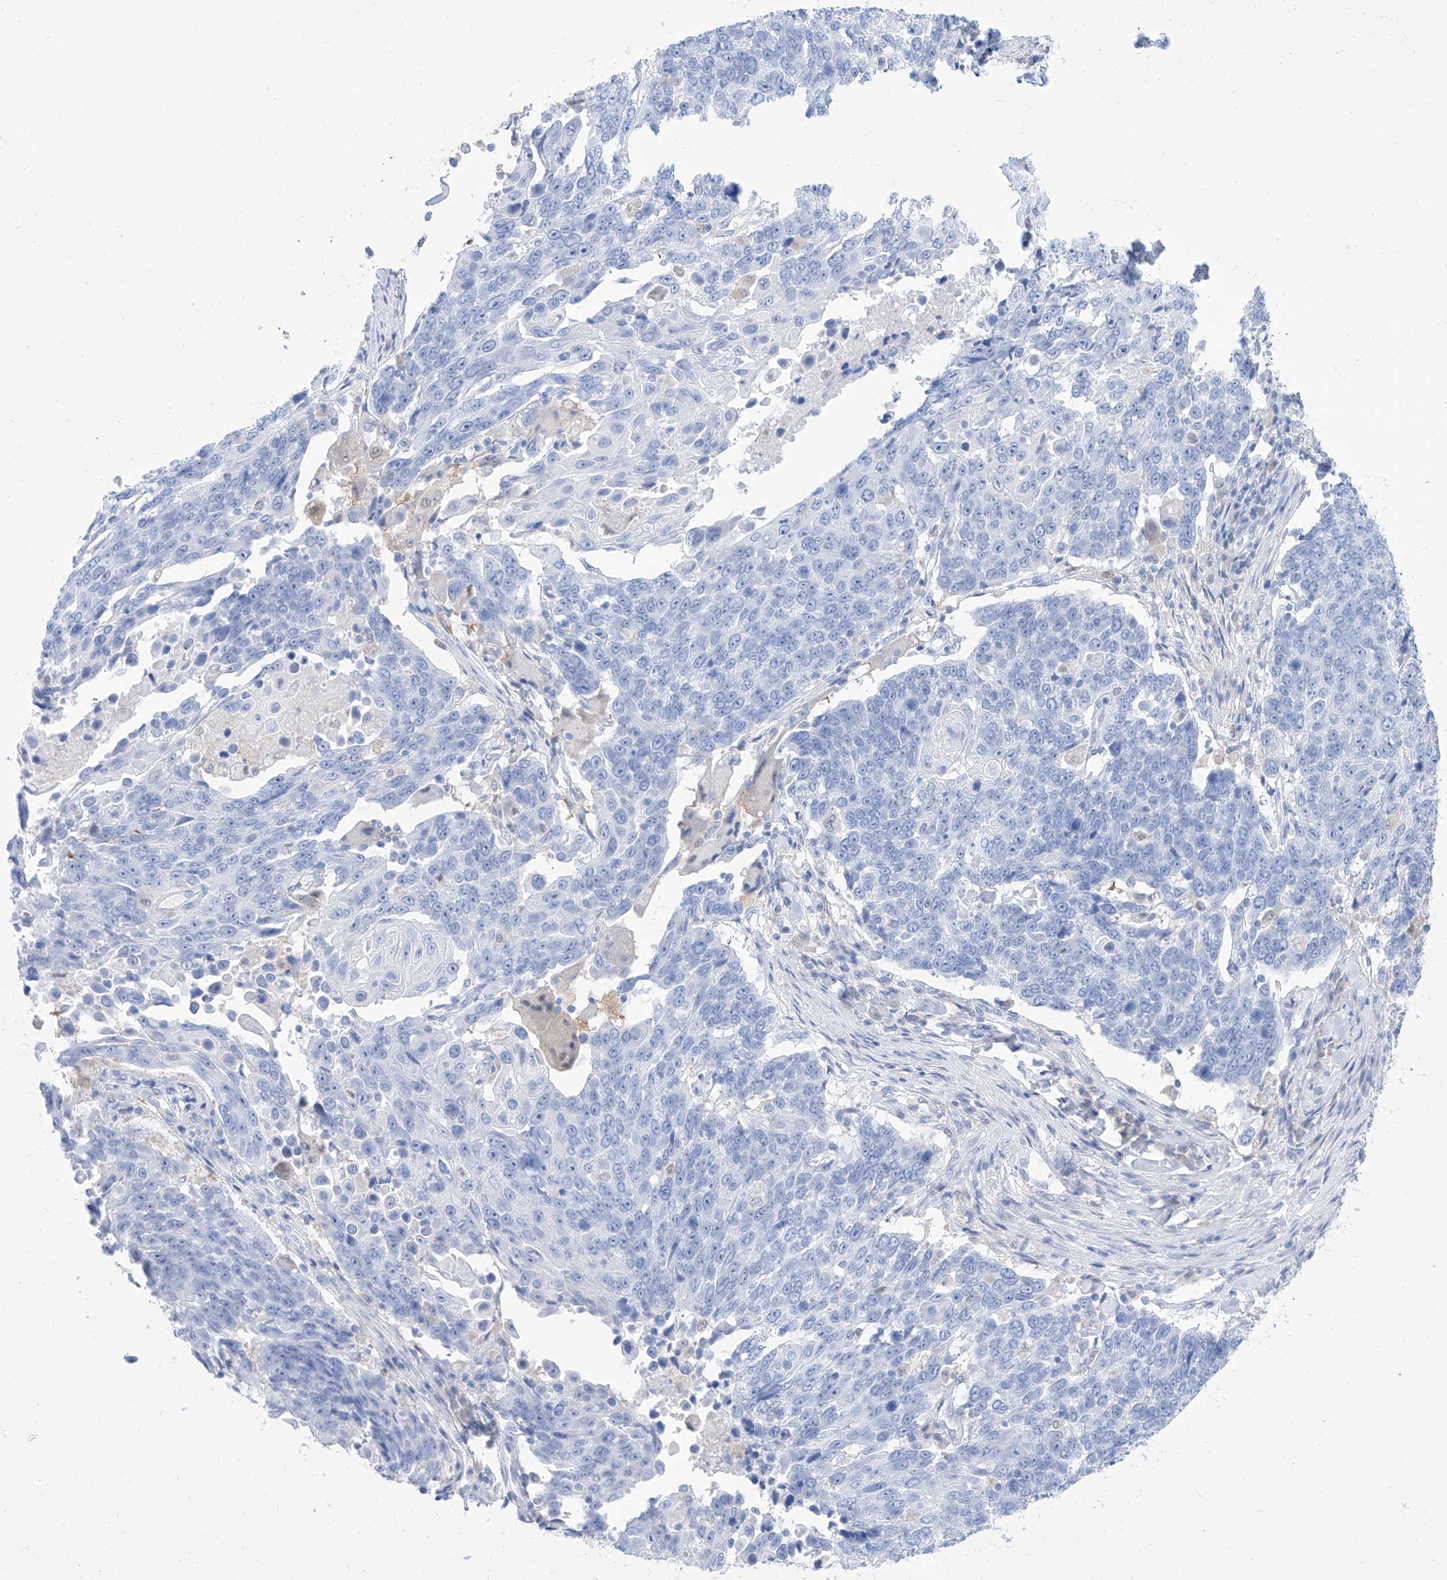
{"staining": {"intensity": "negative", "quantity": "none", "location": "none"}, "tissue": "lung cancer", "cell_type": "Tumor cells", "image_type": "cancer", "snomed": [{"axis": "morphology", "description": "Squamous cell carcinoma, NOS"}, {"axis": "topography", "description": "Lung"}], "caption": "Protein analysis of lung cancer (squamous cell carcinoma) shows no significant positivity in tumor cells.", "gene": "PDXK", "patient": {"sex": "male", "age": 66}}